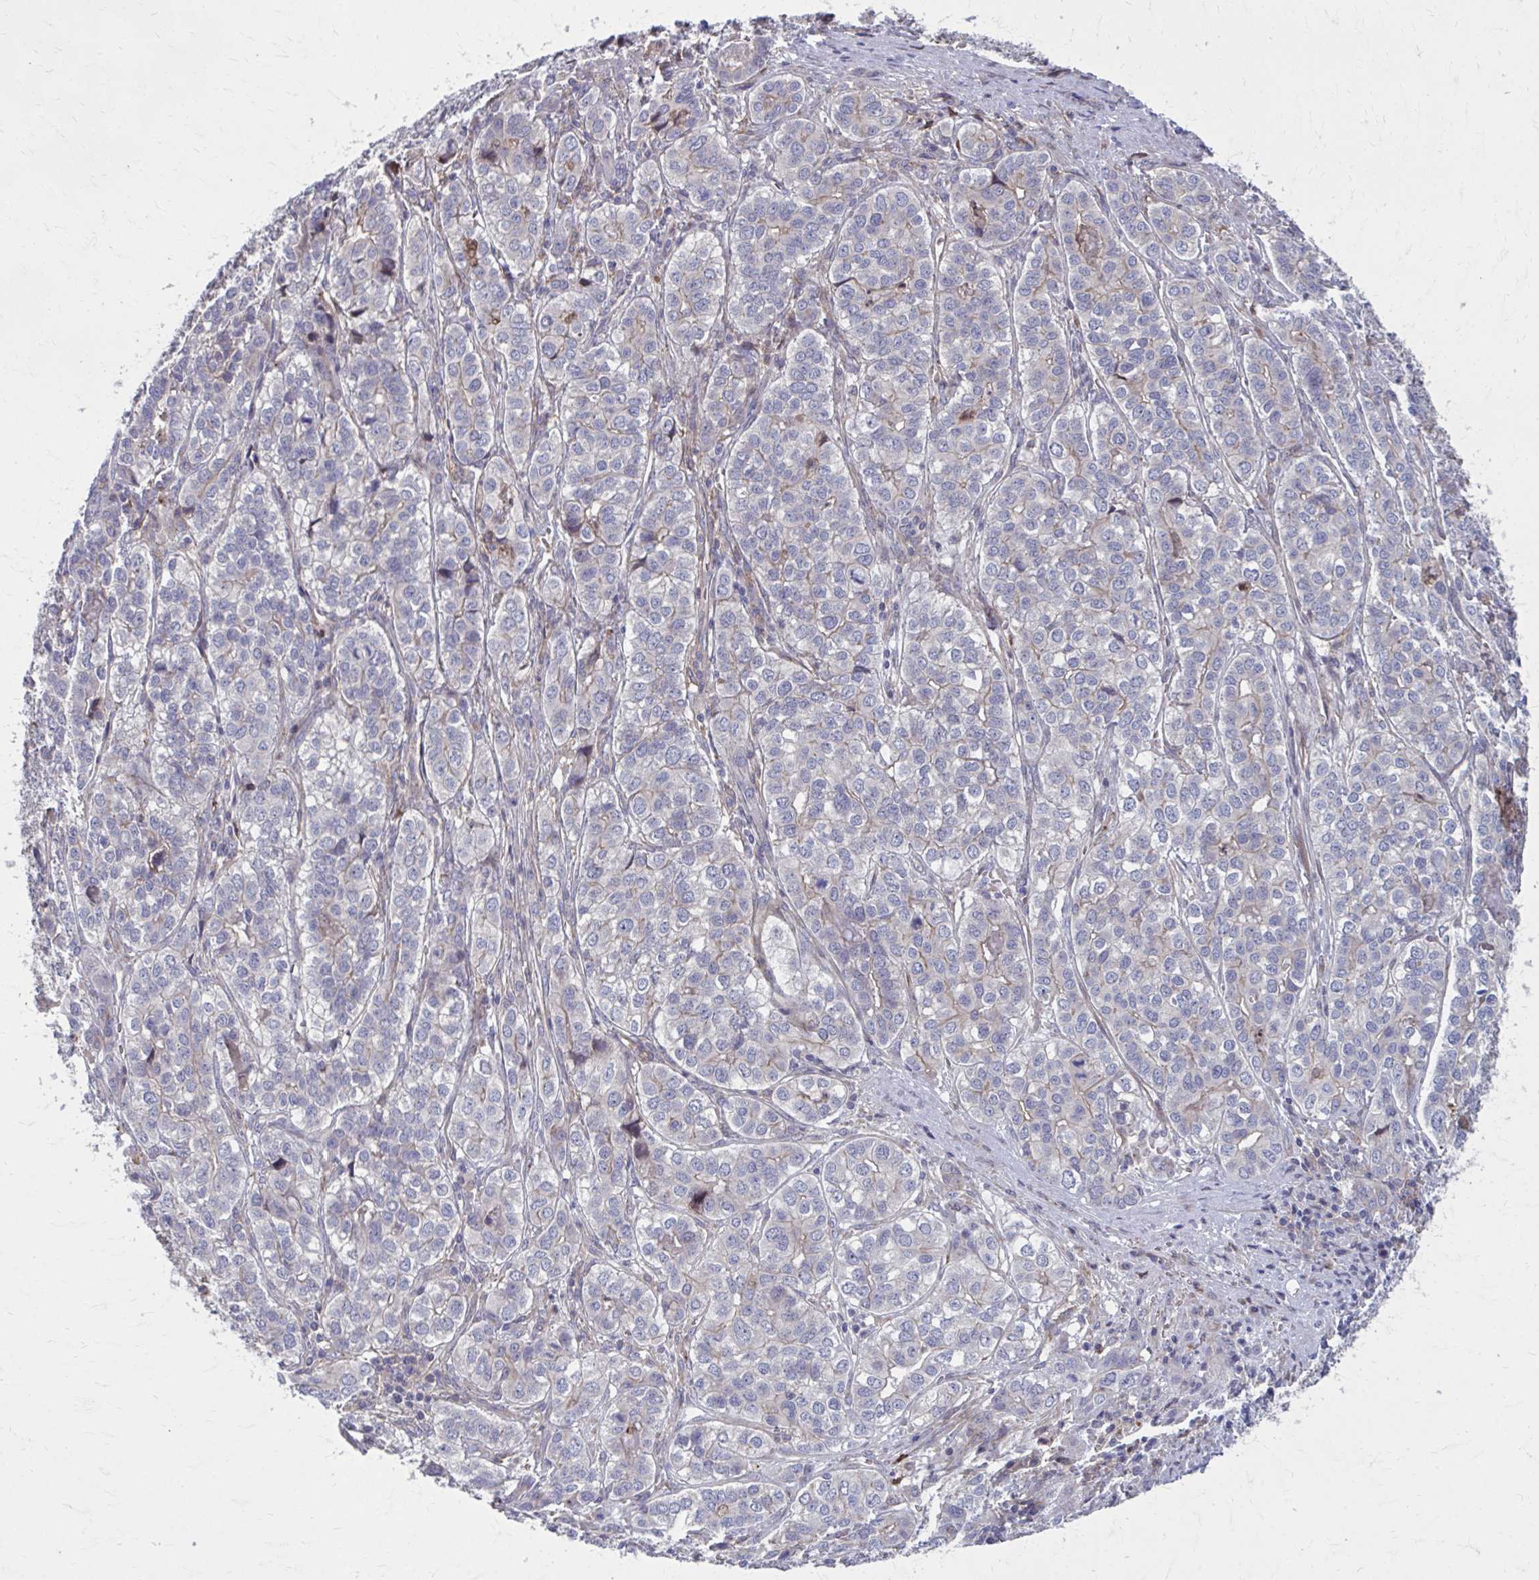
{"staining": {"intensity": "negative", "quantity": "none", "location": "none"}, "tissue": "liver cancer", "cell_type": "Tumor cells", "image_type": "cancer", "snomed": [{"axis": "morphology", "description": "Cholangiocarcinoma"}, {"axis": "topography", "description": "Liver"}], "caption": "Image shows no significant protein expression in tumor cells of liver cholangiocarcinoma.", "gene": "MMP14", "patient": {"sex": "male", "age": 56}}